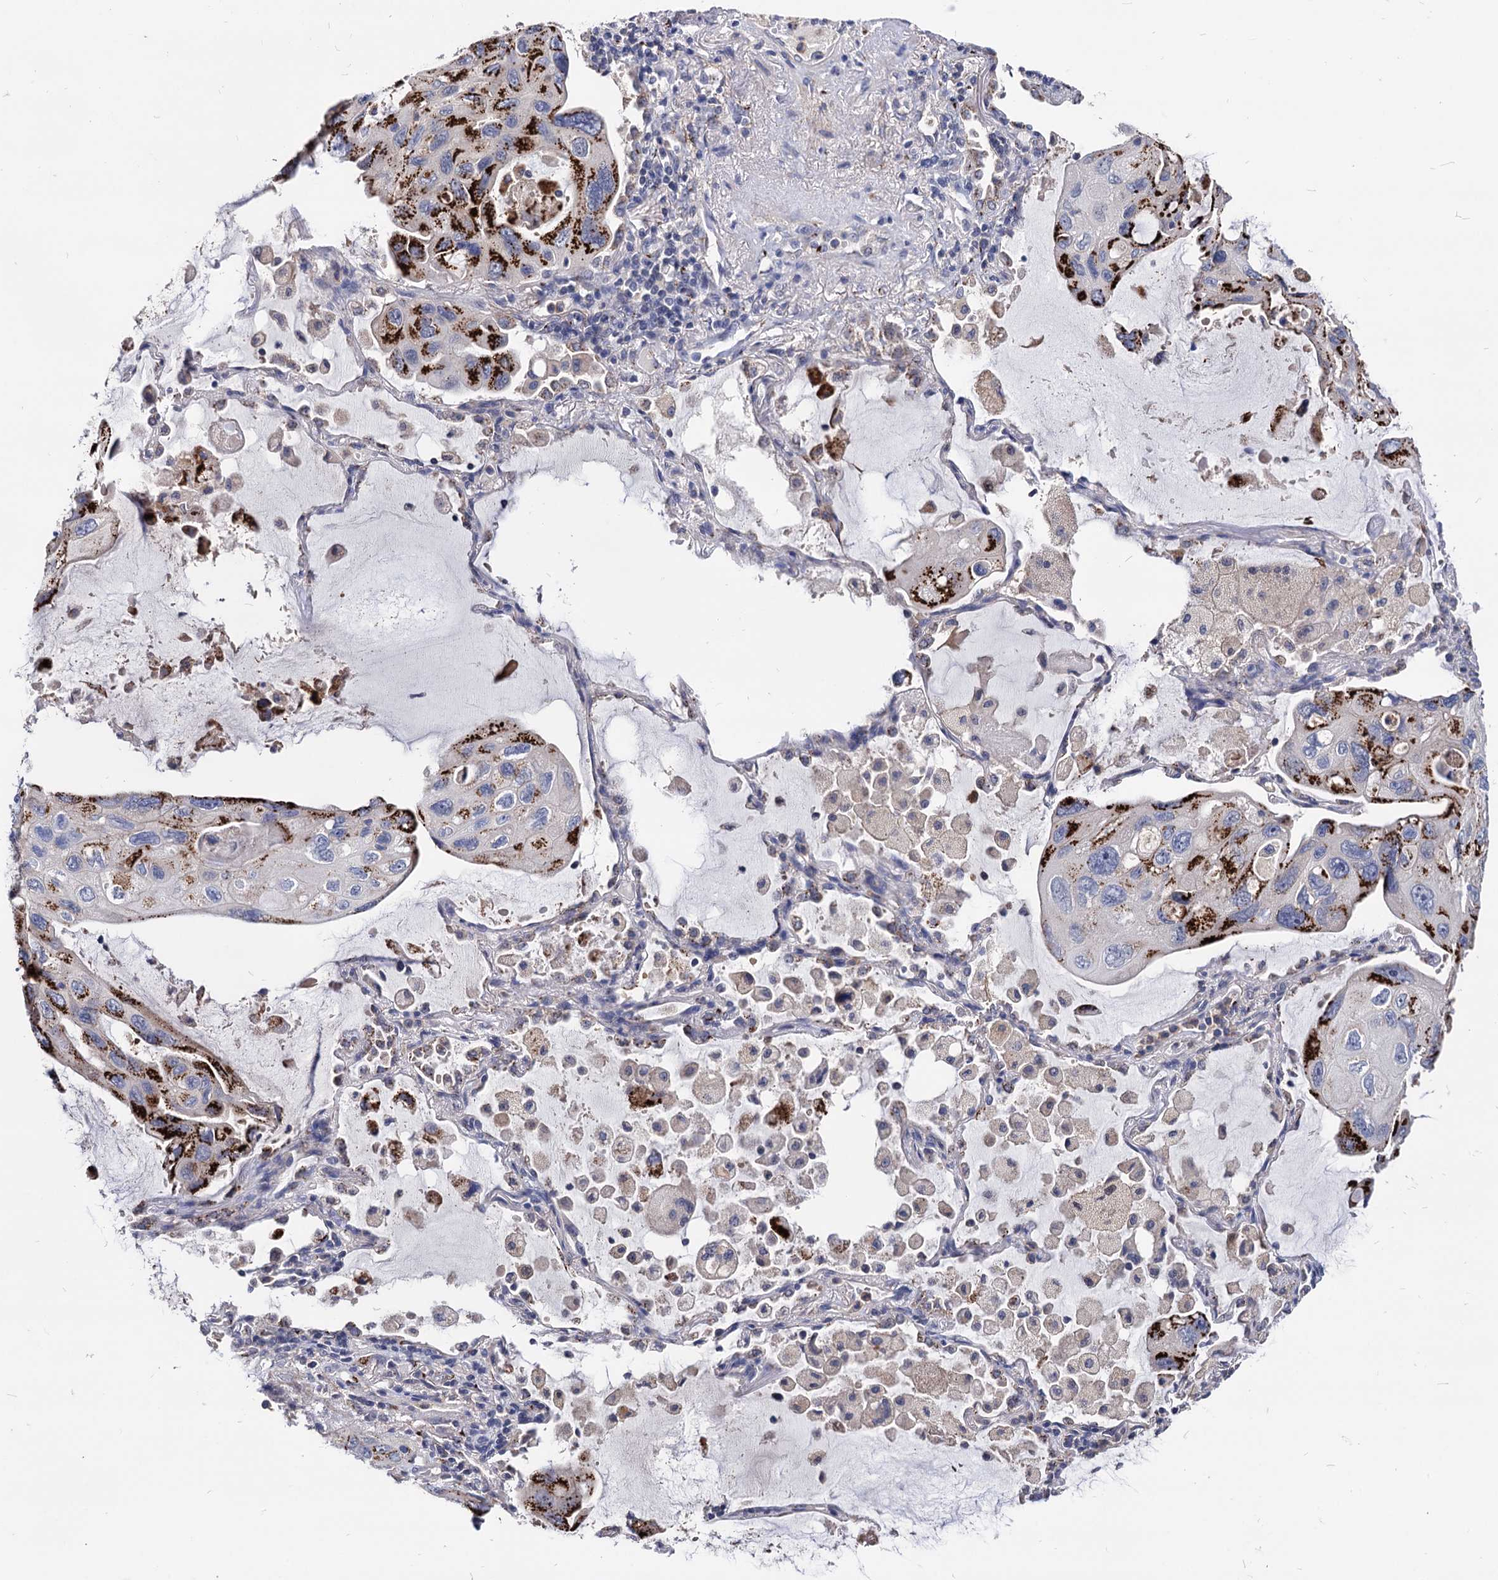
{"staining": {"intensity": "strong", "quantity": "25%-75%", "location": "cytoplasmic/membranous"}, "tissue": "lung cancer", "cell_type": "Tumor cells", "image_type": "cancer", "snomed": [{"axis": "morphology", "description": "Squamous cell carcinoma, NOS"}, {"axis": "topography", "description": "Lung"}], "caption": "This is an image of immunohistochemistry (IHC) staining of lung squamous cell carcinoma, which shows strong positivity in the cytoplasmic/membranous of tumor cells.", "gene": "ESD", "patient": {"sex": "female", "age": 73}}